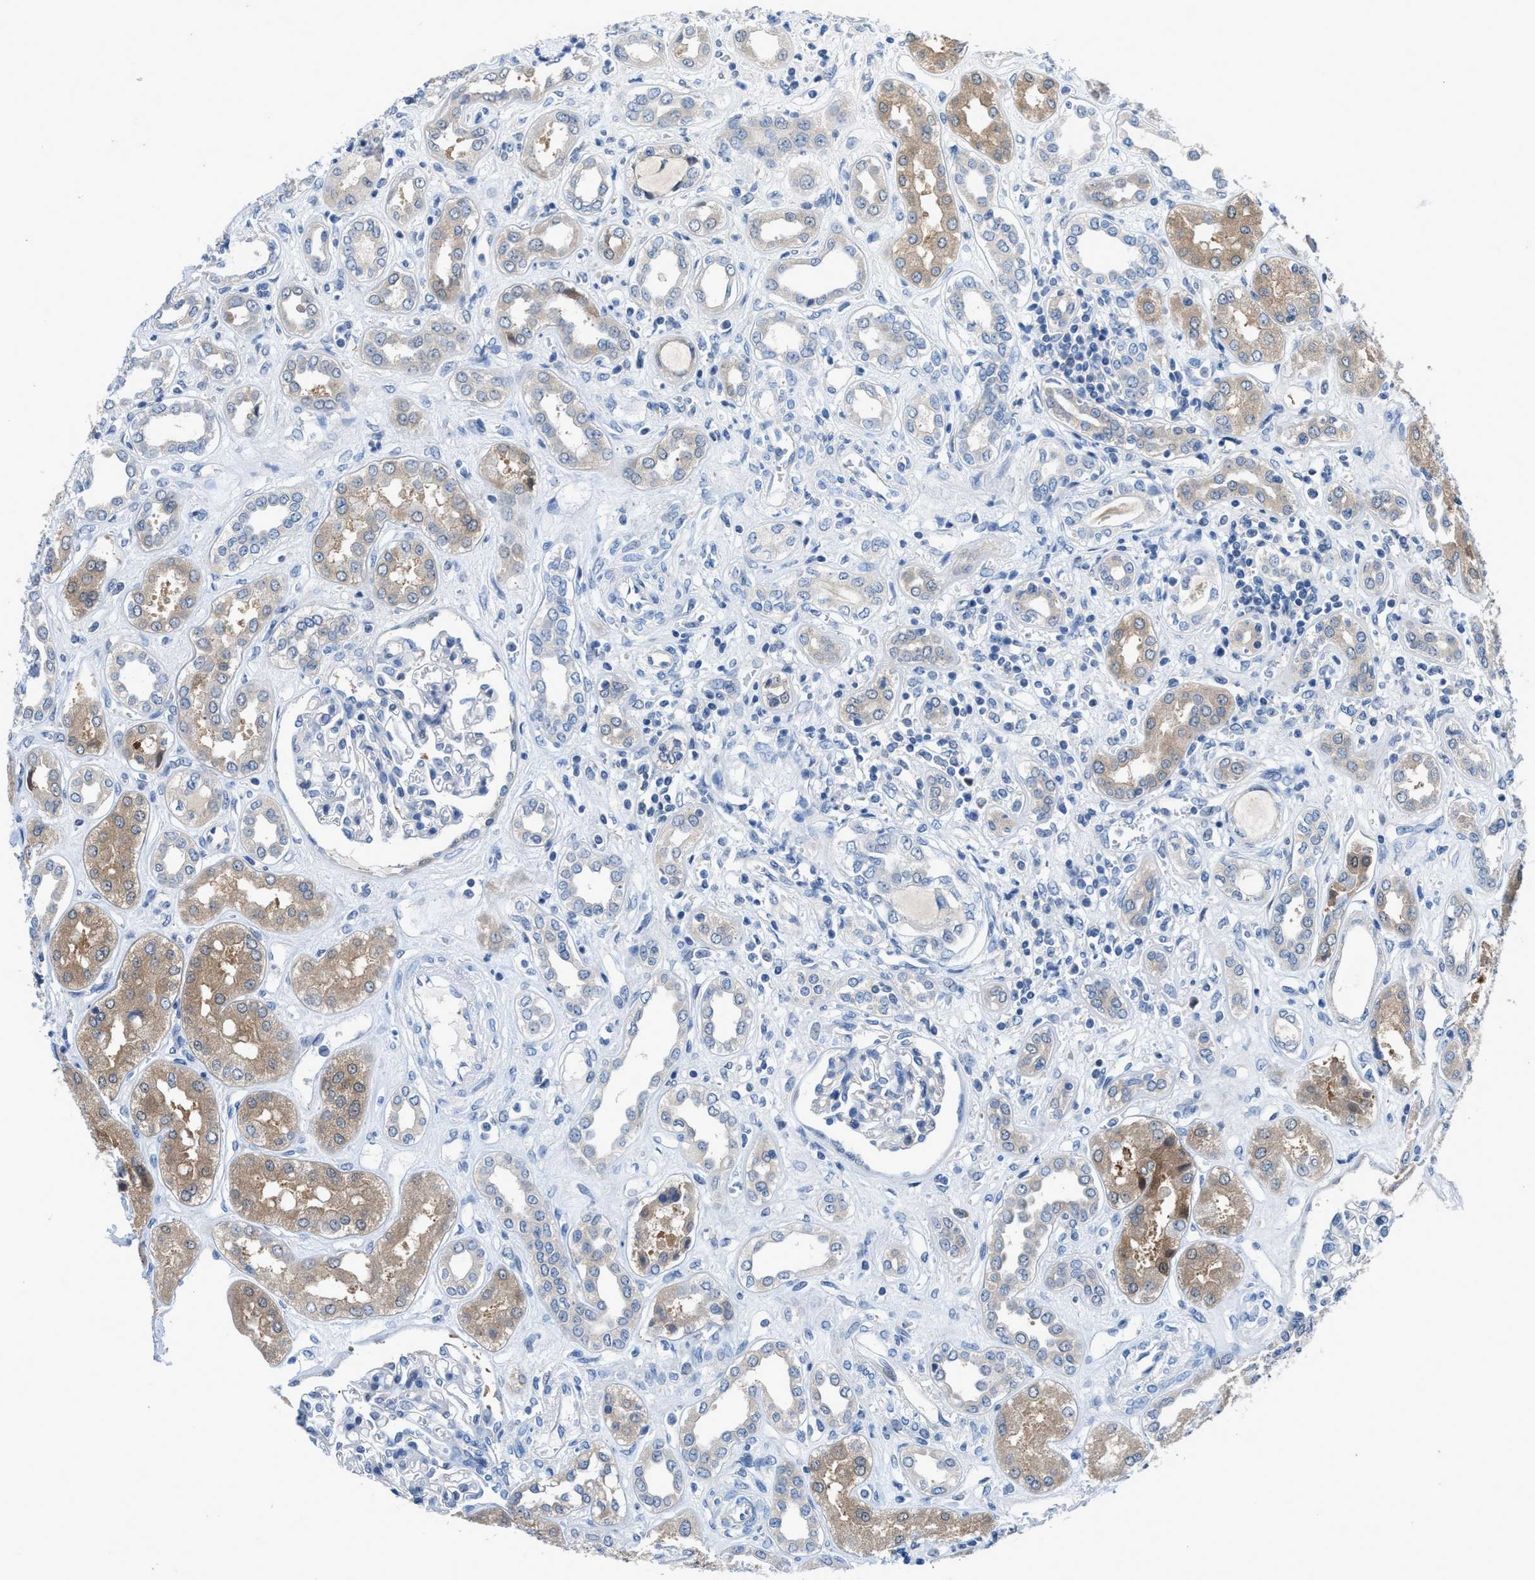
{"staining": {"intensity": "negative", "quantity": "none", "location": "none"}, "tissue": "kidney", "cell_type": "Cells in glomeruli", "image_type": "normal", "snomed": [{"axis": "morphology", "description": "Normal tissue, NOS"}, {"axis": "topography", "description": "Kidney"}], "caption": "A photomicrograph of human kidney is negative for staining in cells in glomeruli. The staining was performed using DAB (3,3'-diaminobenzidine) to visualize the protein expression in brown, while the nuclei were stained in blue with hematoxylin (Magnification: 20x).", "gene": "NUDT5", "patient": {"sex": "male", "age": 59}}